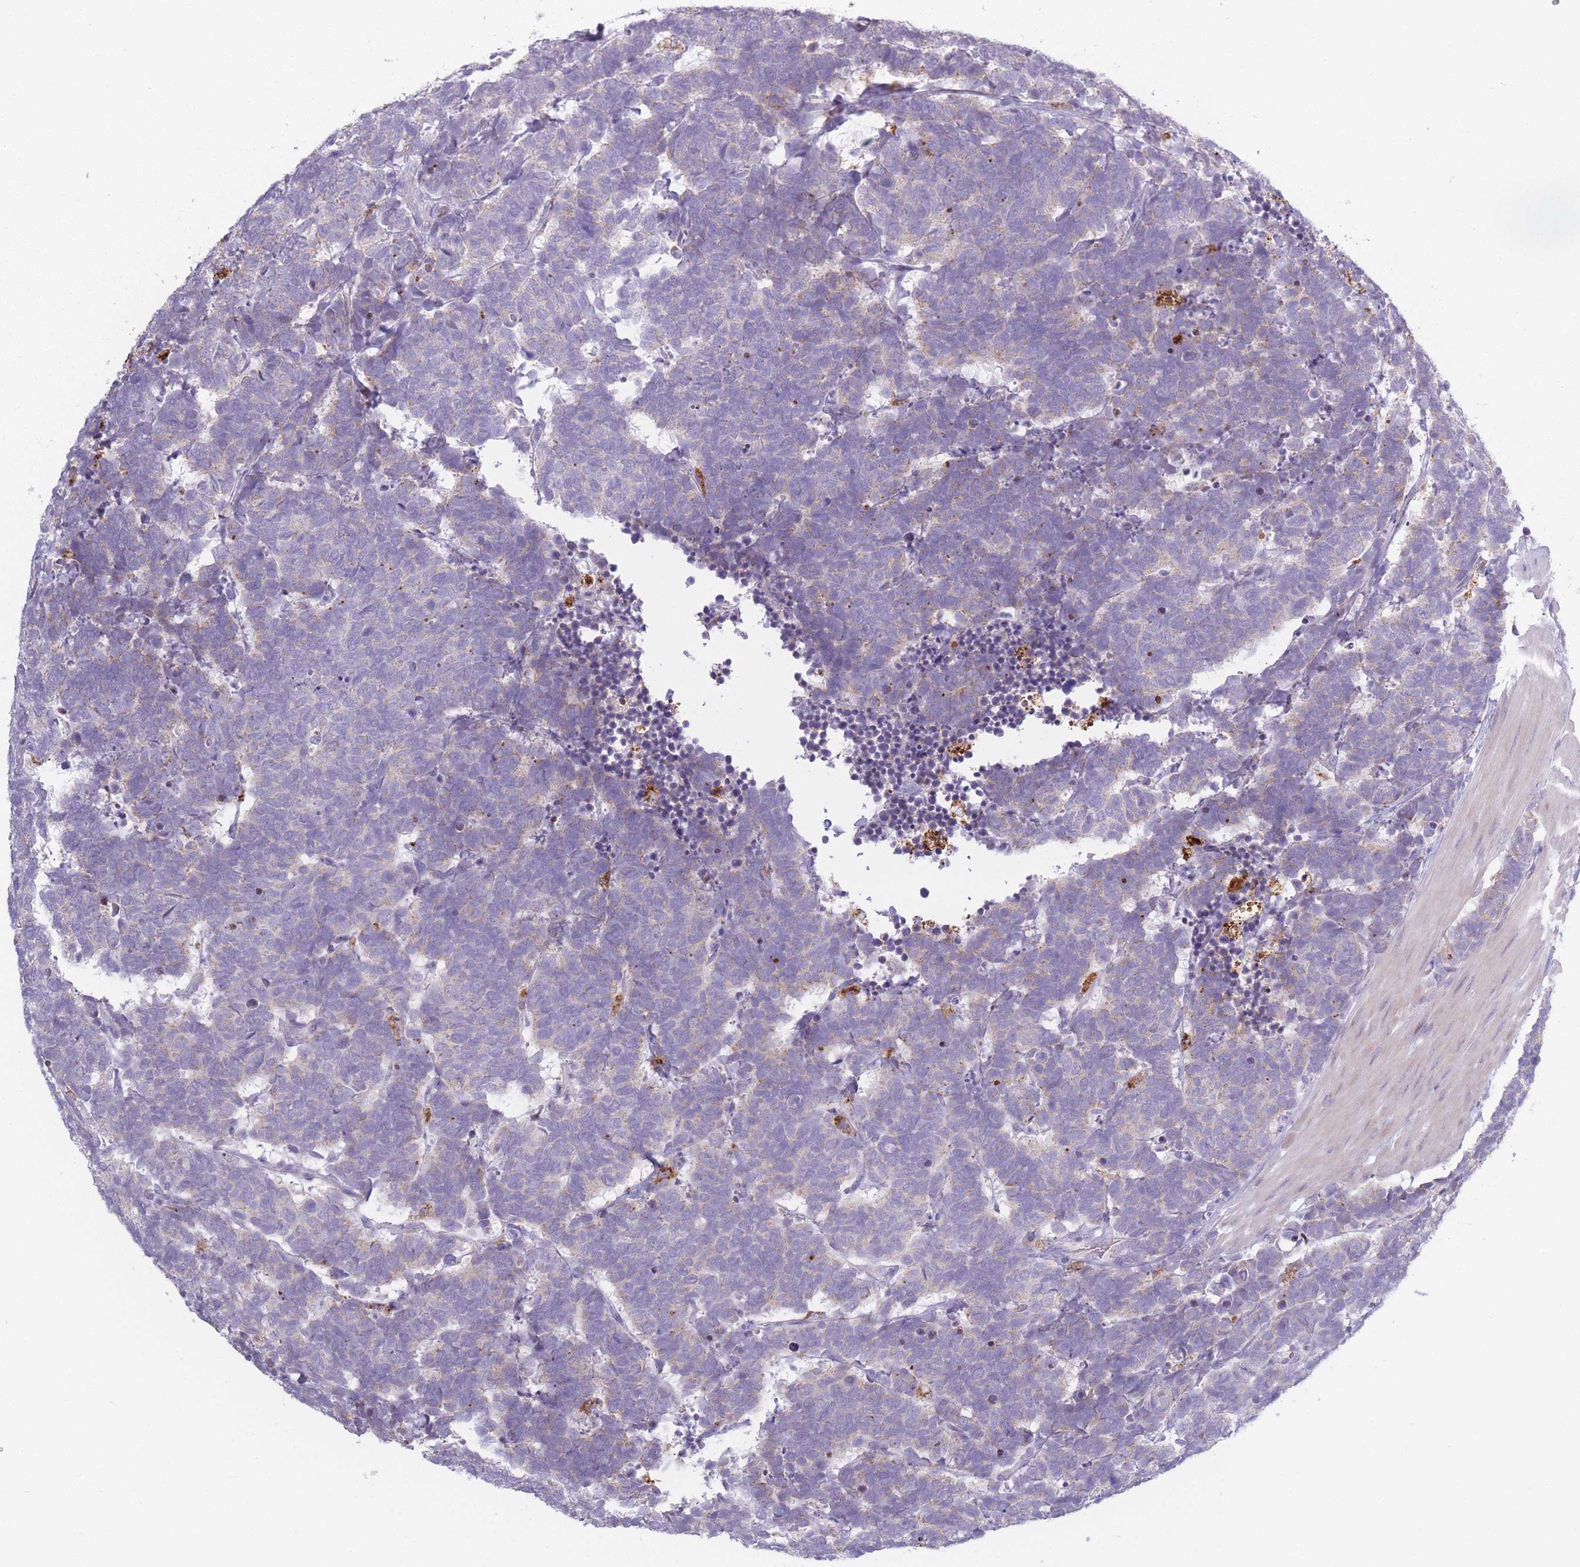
{"staining": {"intensity": "negative", "quantity": "none", "location": "none"}, "tissue": "carcinoid", "cell_type": "Tumor cells", "image_type": "cancer", "snomed": [{"axis": "morphology", "description": "Carcinoma, NOS"}, {"axis": "morphology", "description": "Carcinoid, malignant, NOS"}, {"axis": "topography", "description": "Urinary bladder"}], "caption": "This histopathology image is of carcinoma stained with IHC to label a protein in brown with the nuclei are counter-stained blue. There is no positivity in tumor cells.", "gene": "PEX11B", "patient": {"sex": "male", "age": 57}}